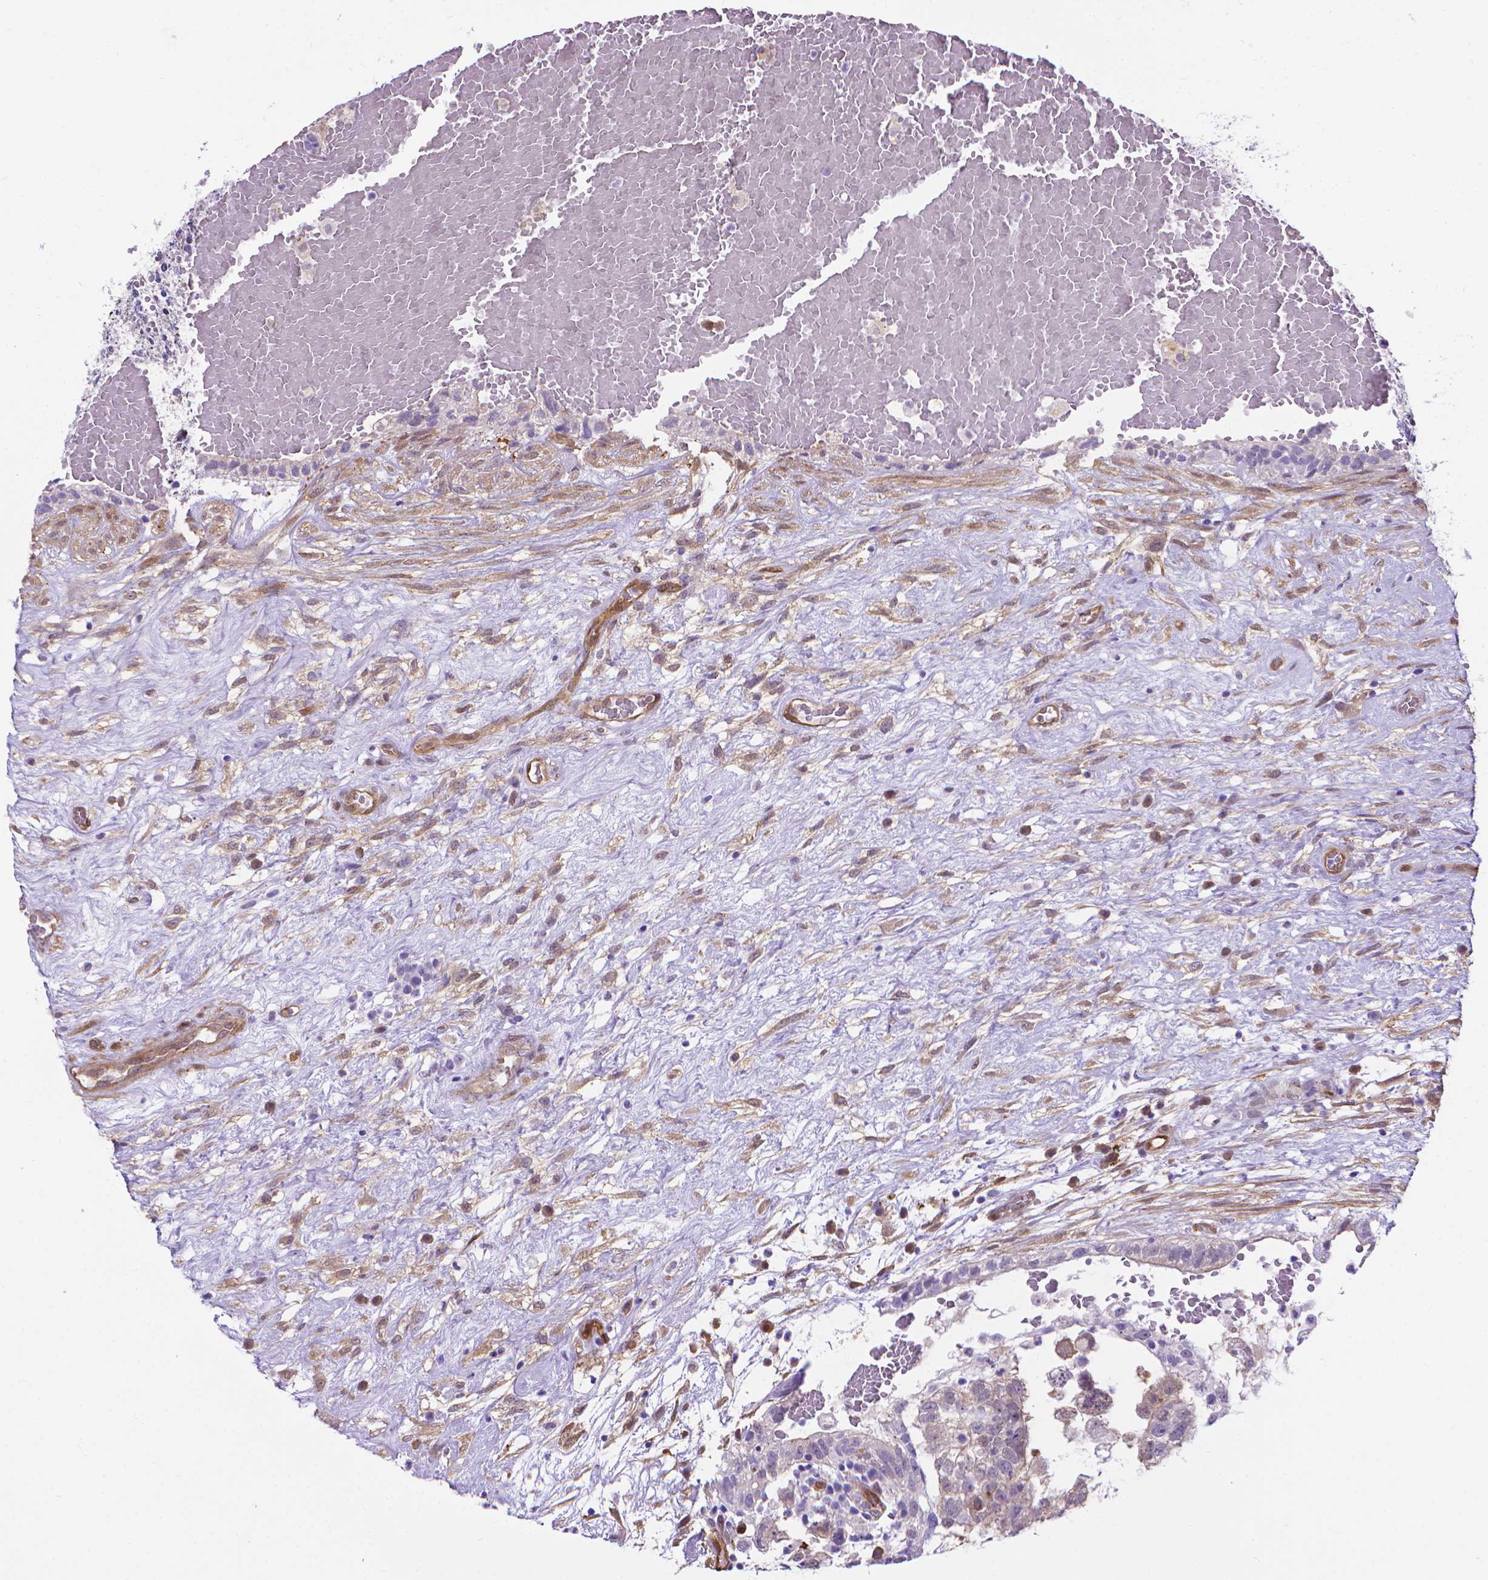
{"staining": {"intensity": "negative", "quantity": "none", "location": "none"}, "tissue": "testis cancer", "cell_type": "Tumor cells", "image_type": "cancer", "snomed": [{"axis": "morphology", "description": "Normal tissue, NOS"}, {"axis": "morphology", "description": "Carcinoma, Embryonal, NOS"}, {"axis": "topography", "description": "Testis"}], "caption": "Photomicrograph shows no protein expression in tumor cells of embryonal carcinoma (testis) tissue.", "gene": "CLIC4", "patient": {"sex": "male", "age": 32}}